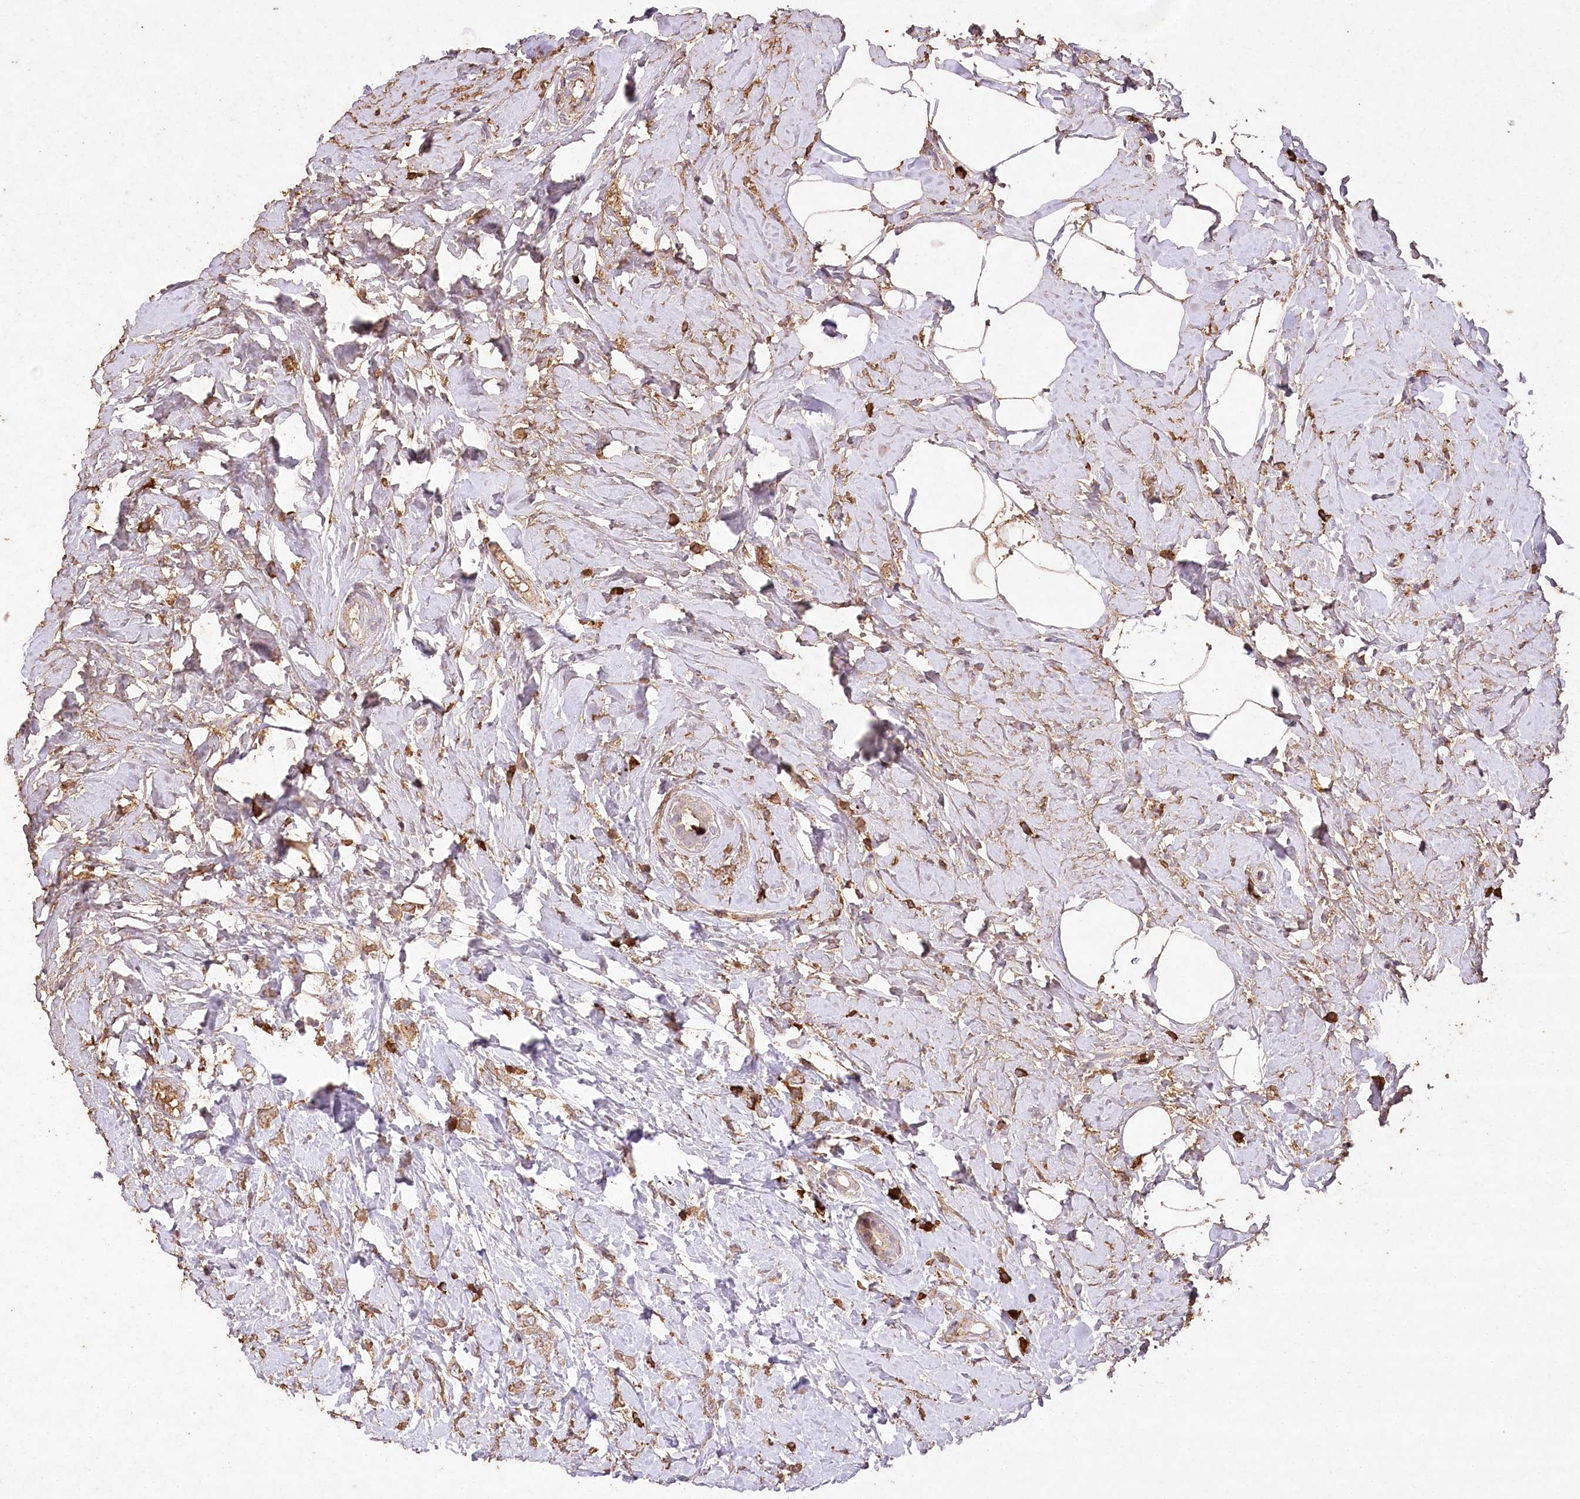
{"staining": {"intensity": "weak", "quantity": ">75%", "location": "cytoplasmic/membranous"}, "tissue": "breast cancer", "cell_type": "Tumor cells", "image_type": "cancer", "snomed": [{"axis": "morphology", "description": "Lobular carcinoma"}, {"axis": "topography", "description": "Breast"}], "caption": "IHC (DAB (3,3'-diaminobenzidine)) staining of human breast cancer exhibits weak cytoplasmic/membranous protein expression in approximately >75% of tumor cells.", "gene": "IREB2", "patient": {"sex": "female", "age": 47}}